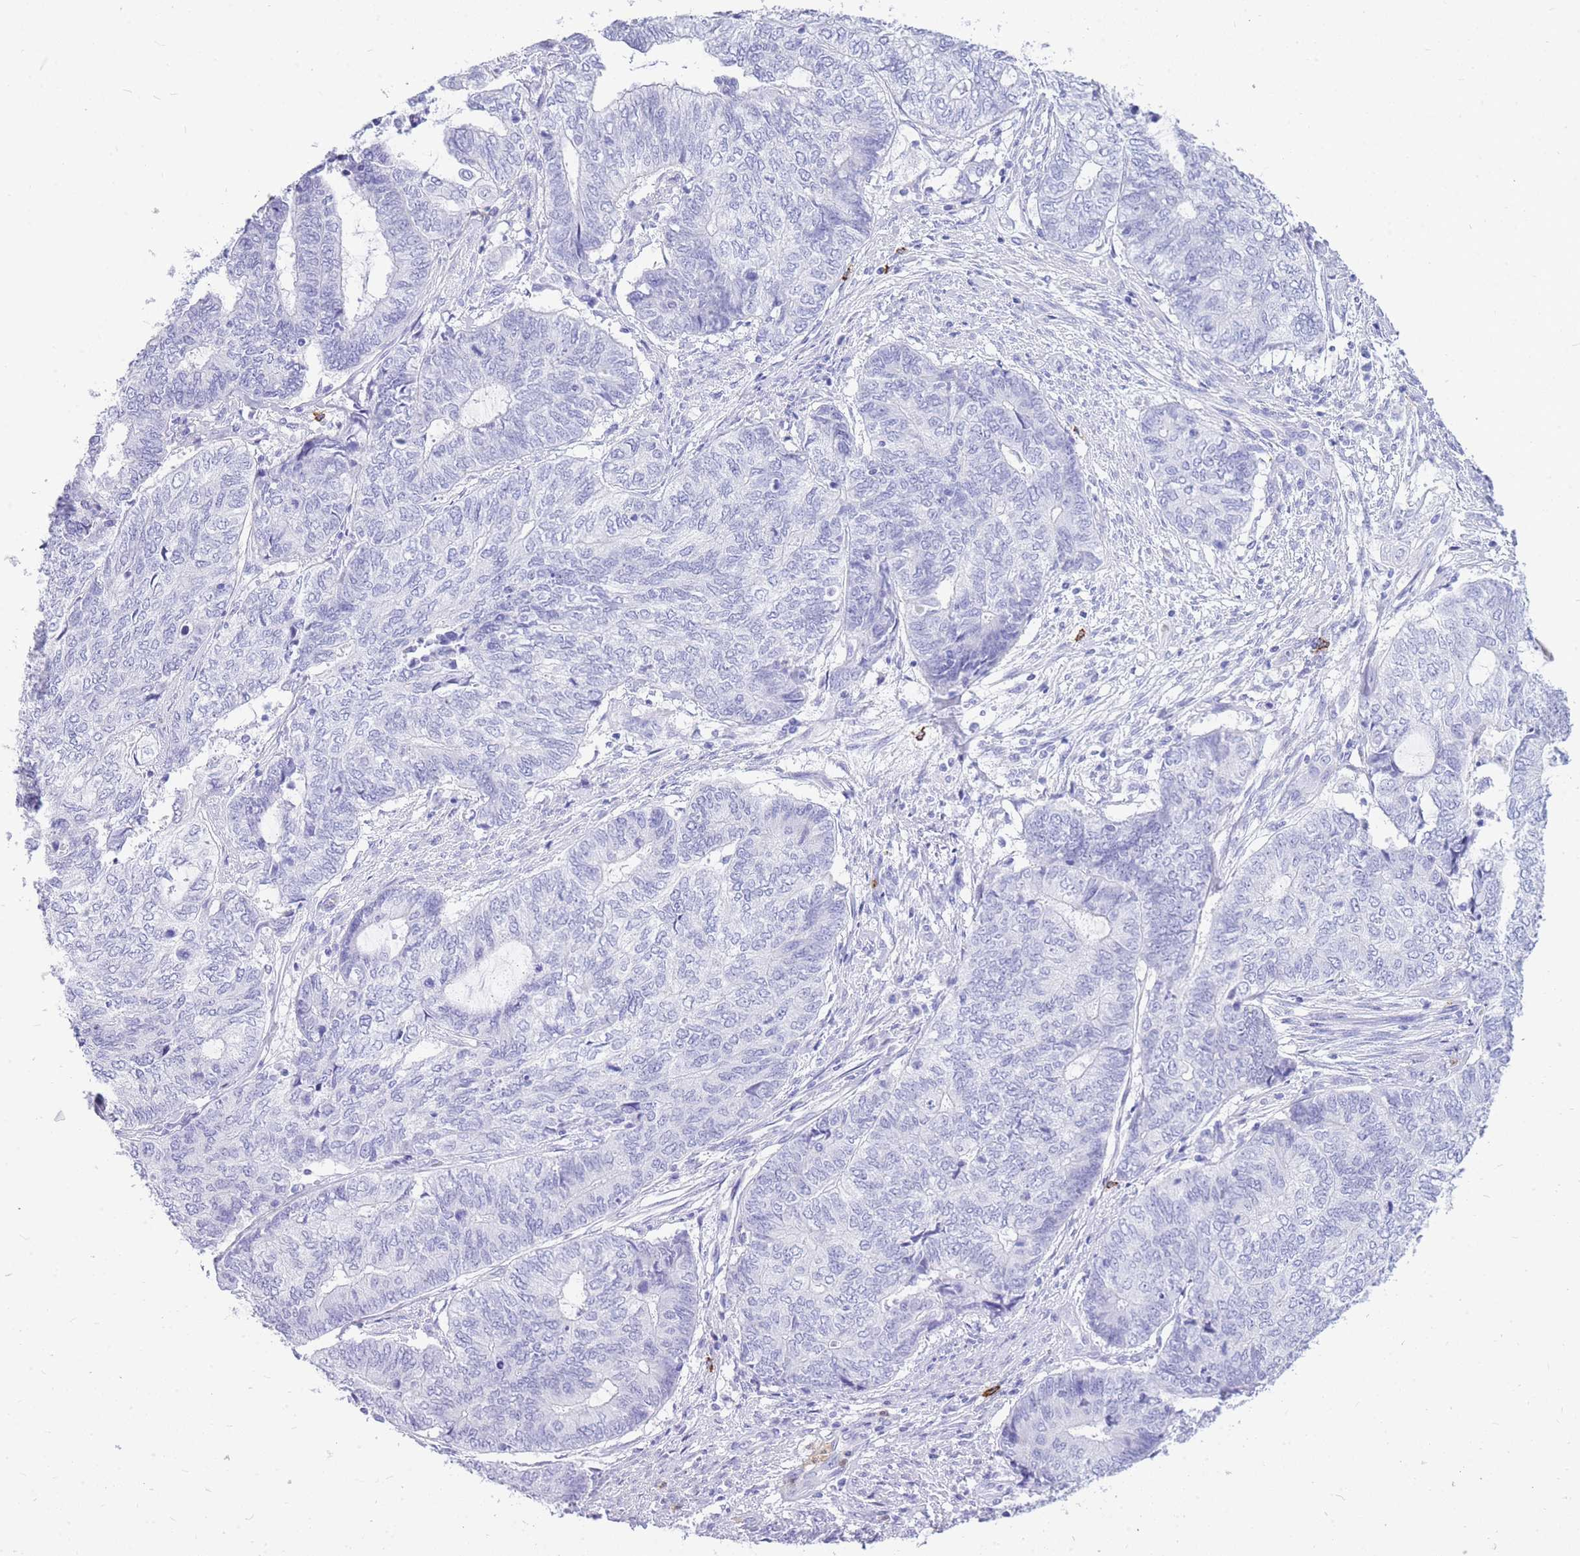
{"staining": {"intensity": "negative", "quantity": "none", "location": "none"}, "tissue": "endometrial cancer", "cell_type": "Tumor cells", "image_type": "cancer", "snomed": [{"axis": "morphology", "description": "Adenocarcinoma, NOS"}, {"axis": "topography", "description": "Uterus"}, {"axis": "topography", "description": "Endometrium"}], "caption": "IHC of adenocarcinoma (endometrial) shows no expression in tumor cells. Nuclei are stained in blue.", "gene": "HERC1", "patient": {"sex": "female", "age": 70}}